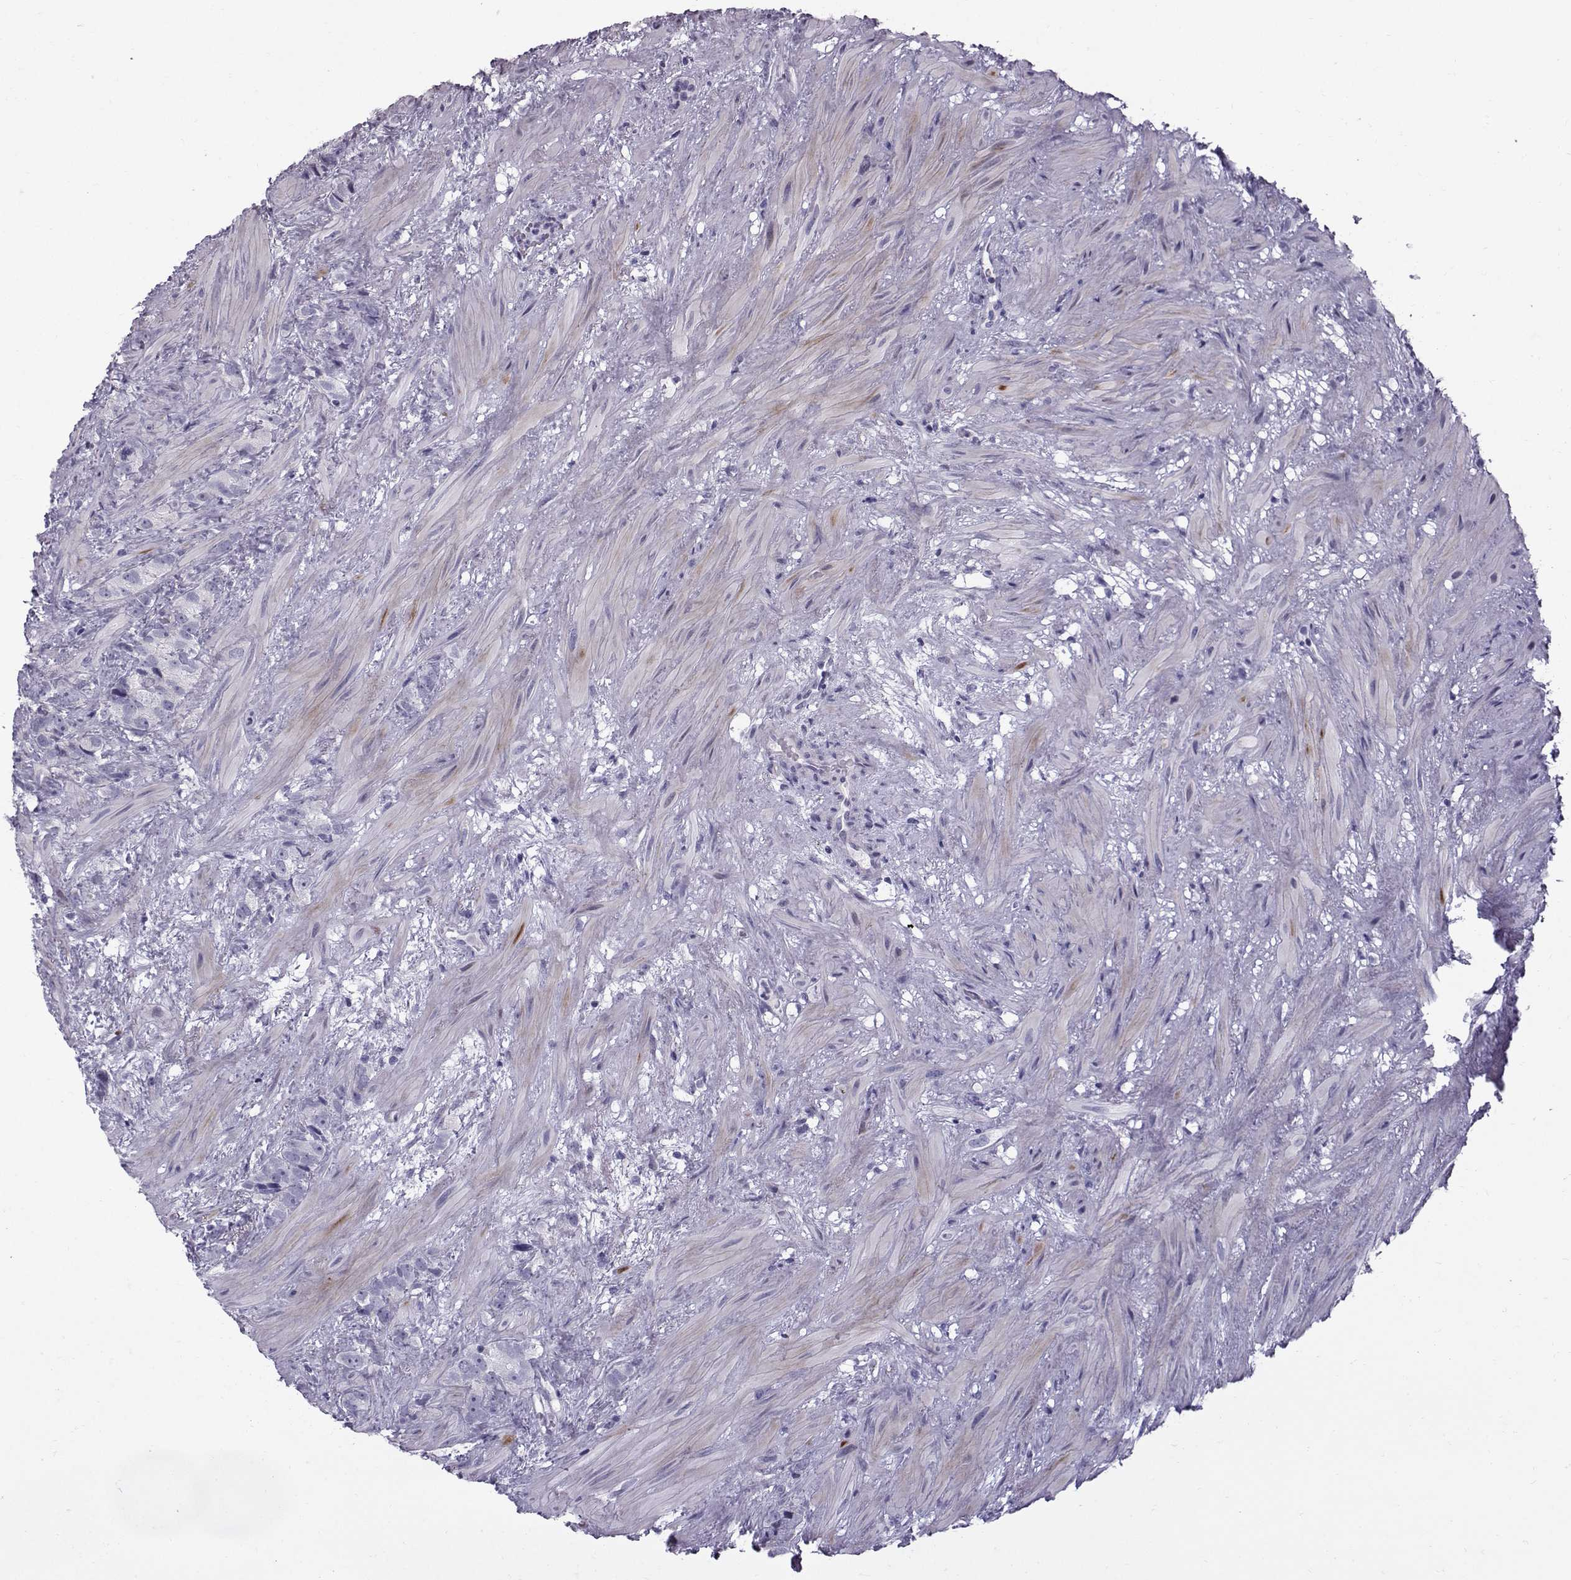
{"staining": {"intensity": "negative", "quantity": "none", "location": "none"}, "tissue": "prostate cancer", "cell_type": "Tumor cells", "image_type": "cancer", "snomed": [{"axis": "morphology", "description": "Adenocarcinoma, High grade"}, {"axis": "topography", "description": "Prostate"}], "caption": "A high-resolution image shows IHC staining of high-grade adenocarcinoma (prostate), which exhibits no significant positivity in tumor cells.", "gene": "DMRT3", "patient": {"sex": "male", "age": 90}}